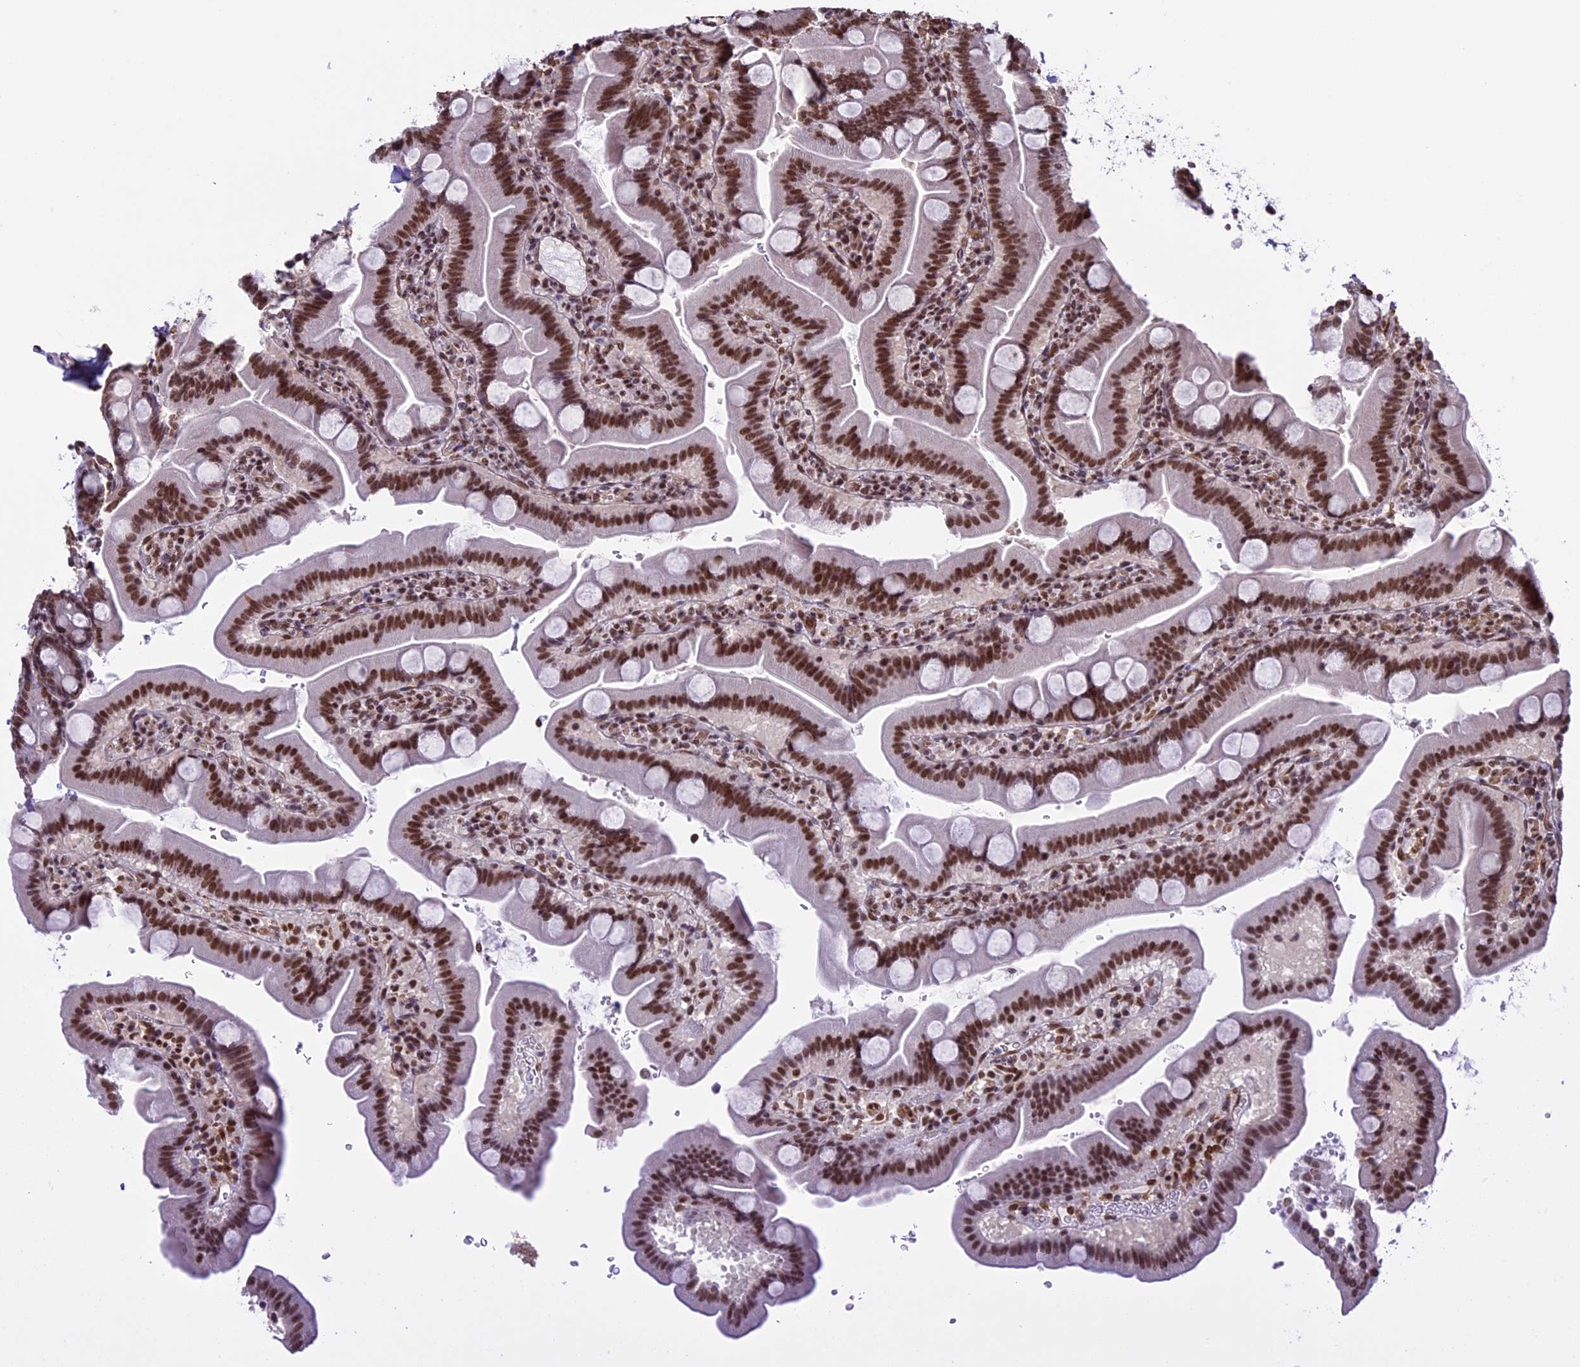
{"staining": {"intensity": "moderate", "quantity": ">75%", "location": "nuclear"}, "tissue": "duodenum", "cell_type": "Glandular cells", "image_type": "normal", "snomed": [{"axis": "morphology", "description": "Normal tissue, NOS"}, {"axis": "topography", "description": "Duodenum"}], "caption": "High-magnification brightfield microscopy of normal duodenum stained with DAB (3,3'-diaminobenzidine) (brown) and counterstained with hematoxylin (blue). glandular cells exhibit moderate nuclear positivity is identified in about>75% of cells.", "gene": "MPHOSPH8", "patient": {"sex": "male", "age": 55}}